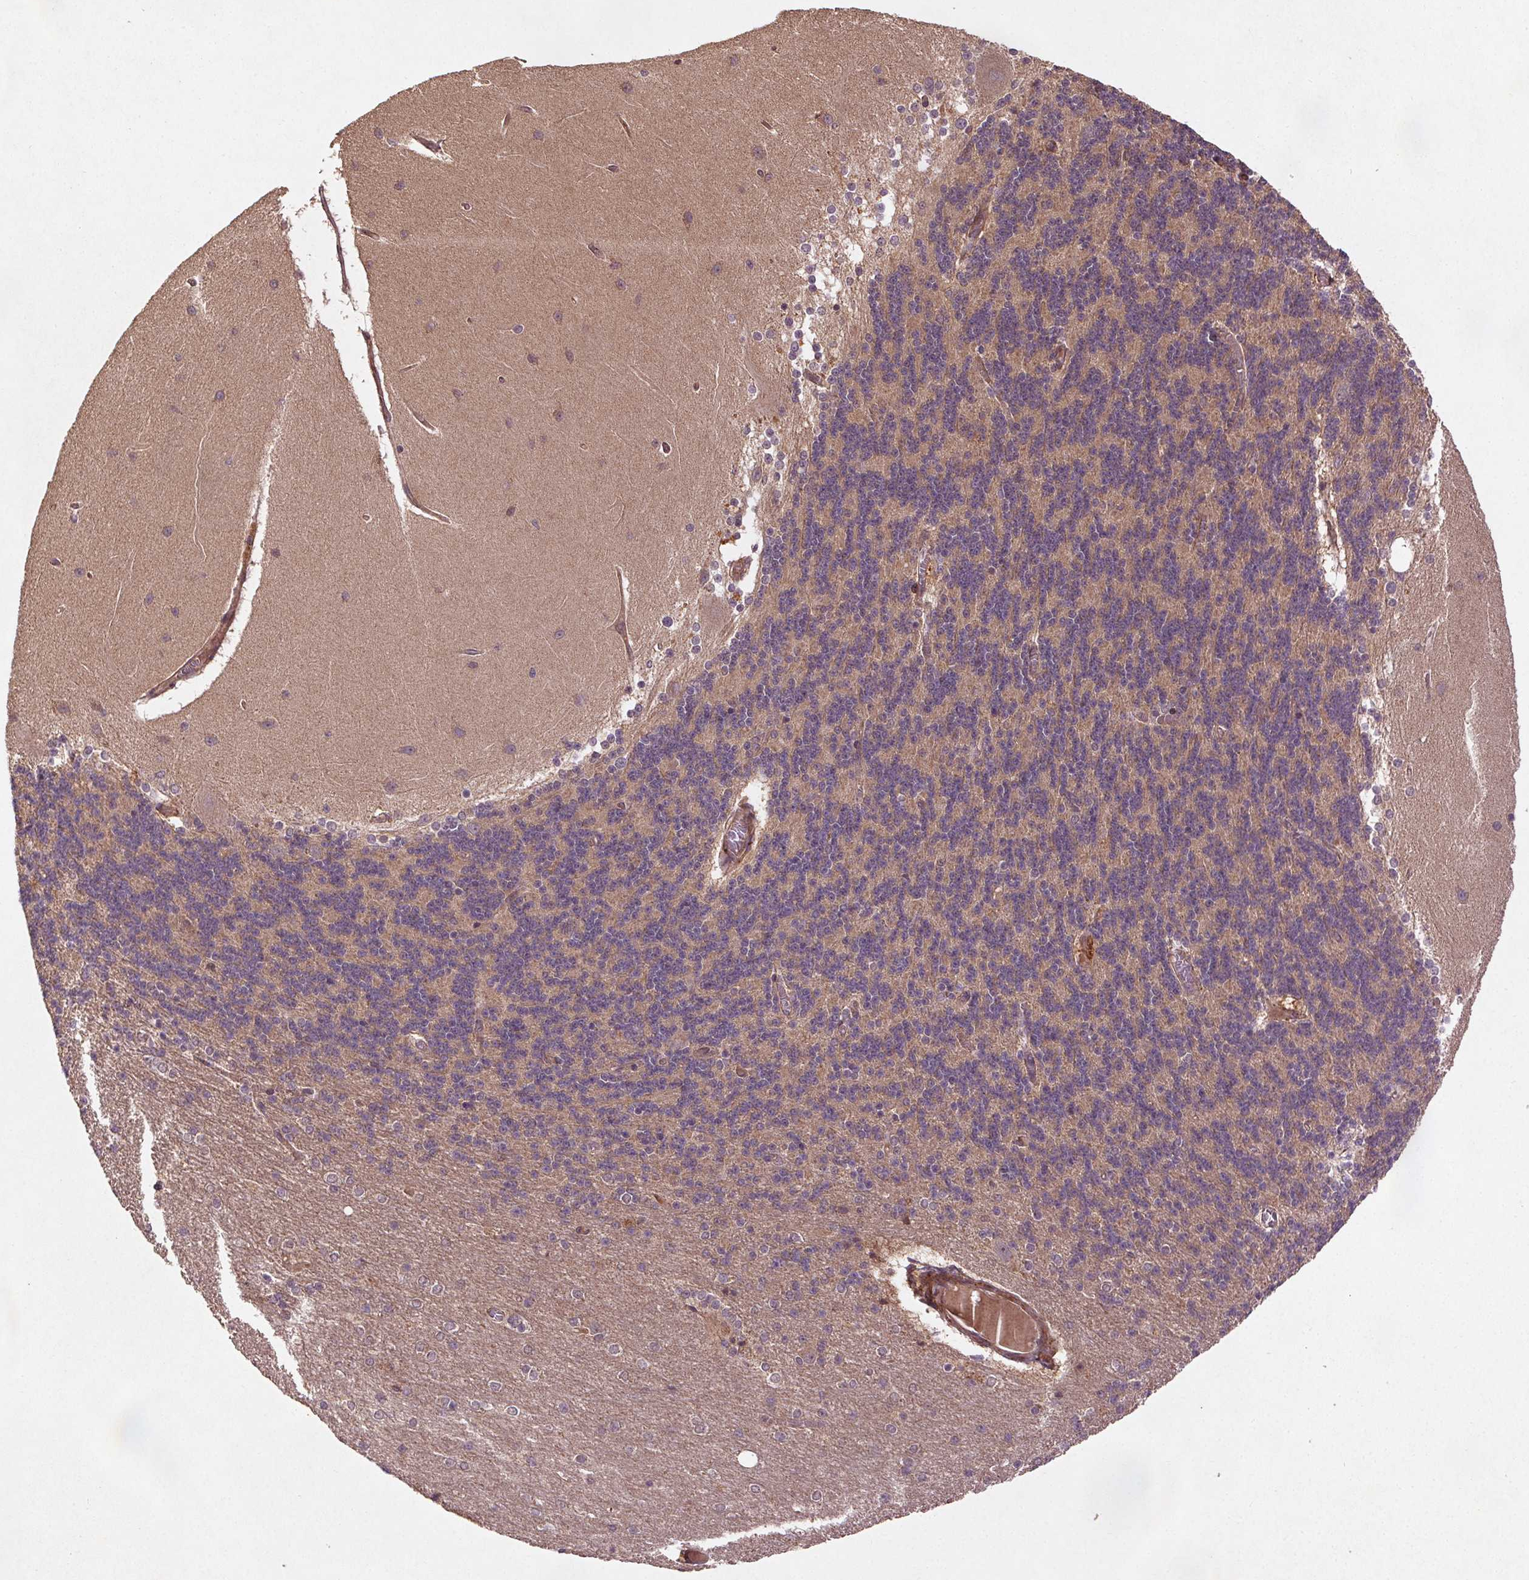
{"staining": {"intensity": "weak", "quantity": ">75%", "location": "cytoplasmic/membranous"}, "tissue": "cerebellum", "cell_type": "Cells in granular layer", "image_type": "normal", "snomed": [{"axis": "morphology", "description": "Normal tissue, NOS"}, {"axis": "topography", "description": "Cerebellum"}], "caption": "A brown stain highlights weak cytoplasmic/membranous staining of a protein in cells in granular layer of unremarkable human cerebellum.", "gene": "SEC14L2", "patient": {"sex": "female", "age": 54}}